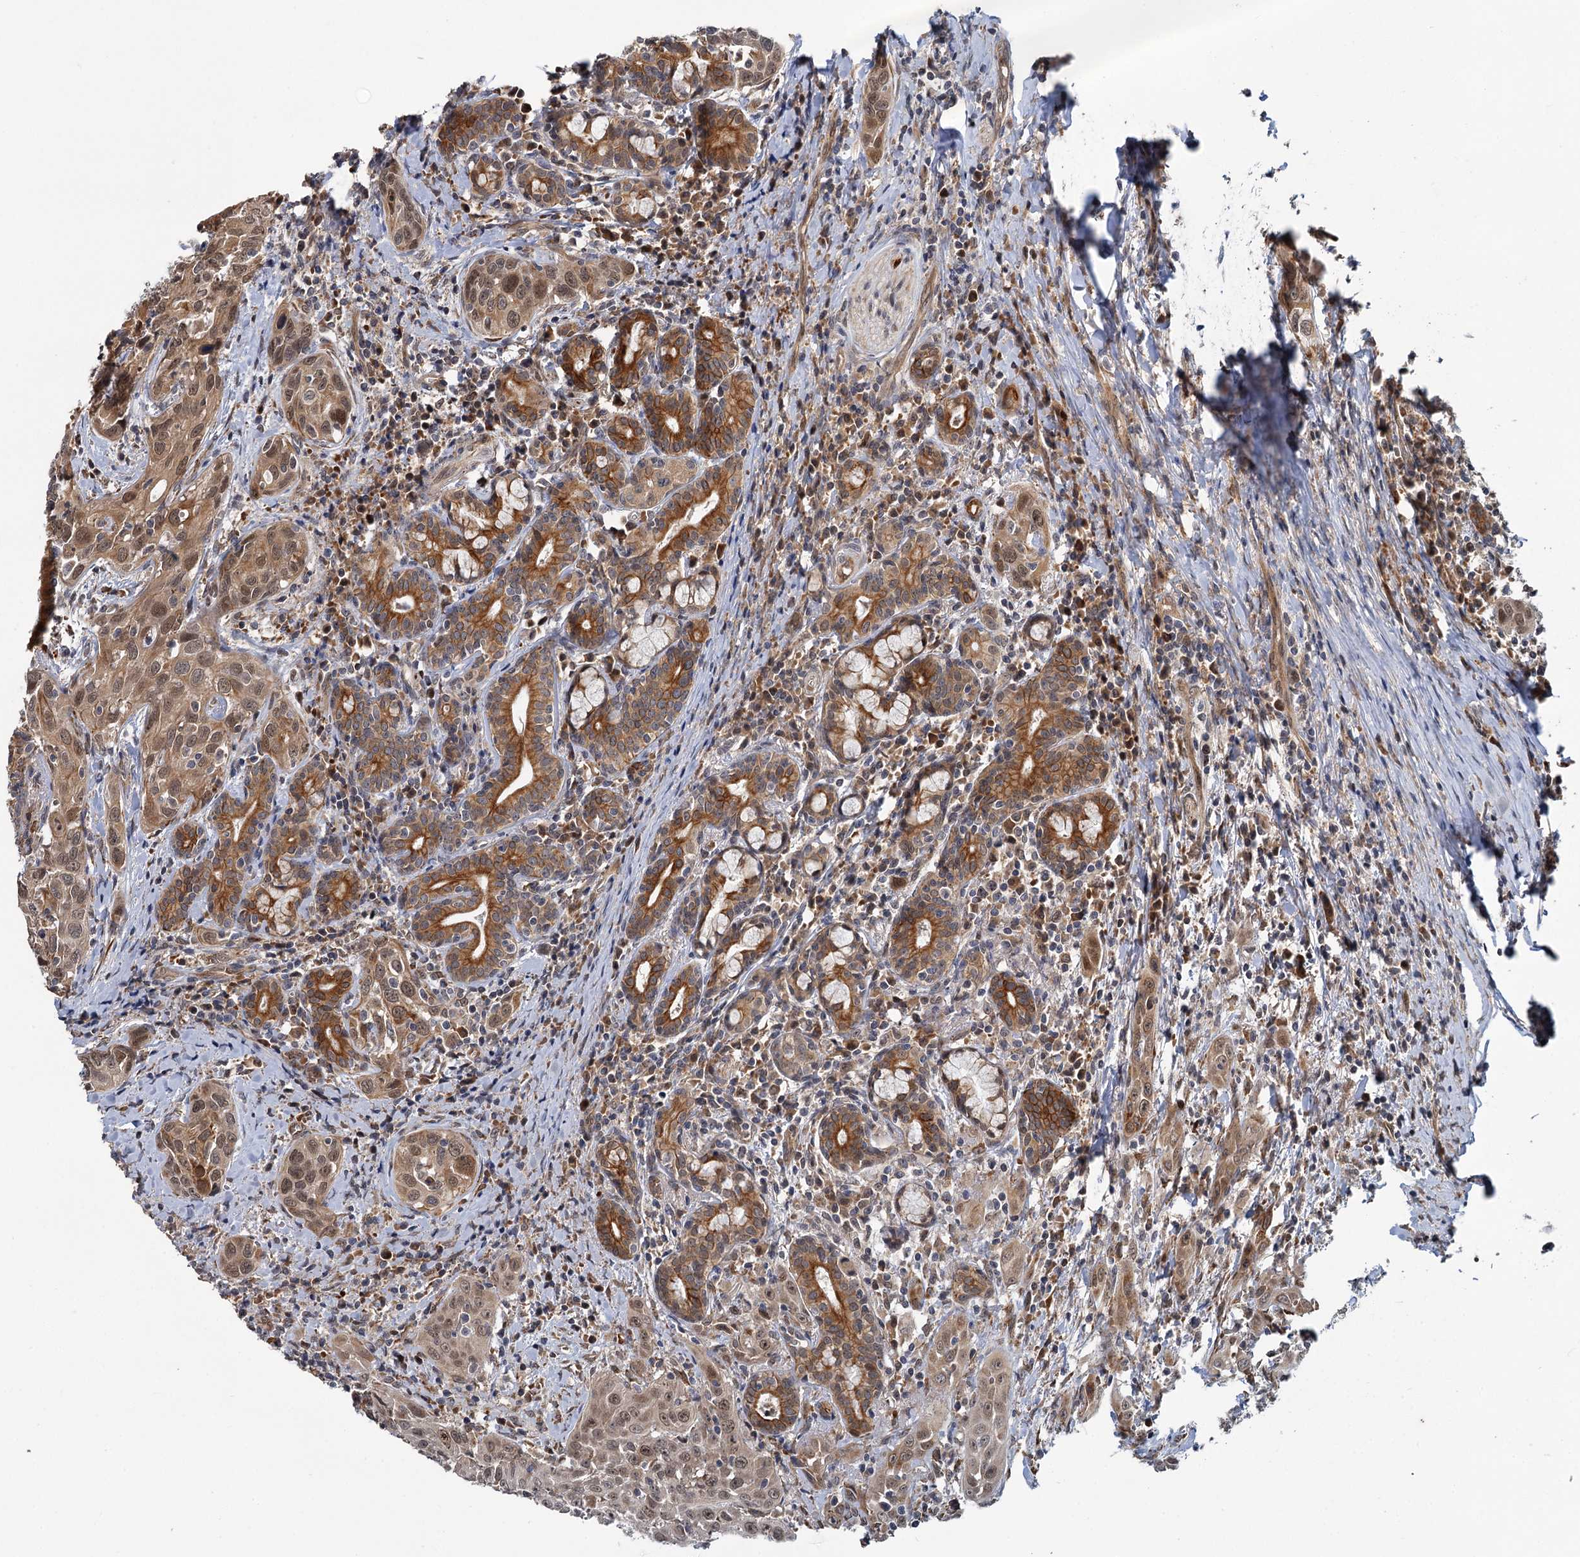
{"staining": {"intensity": "moderate", "quantity": ">75%", "location": "cytoplasmic/membranous,nuclear"}, "tissue": "head and neck cancer", "cell_type": "Tumor cells", "image_type": "cancer", "snomed": [{"axis": "morphology", "description": "Squamous cell carcinoma, NOS"}, {"axis": "topography", "description": "Oral tissue"}, {"axis": "topography", "description": "Head-Neck"}], "caption": "There is medium levels of moderate cytoplasmic/membranous and nuclear staining in tumor cells of head and neck squamous cell carcinoma, as demonstrated by immunohistochemical staining (brown color).", "gene": "APBA2", "patient": {"sex": "female", "age": 50}}